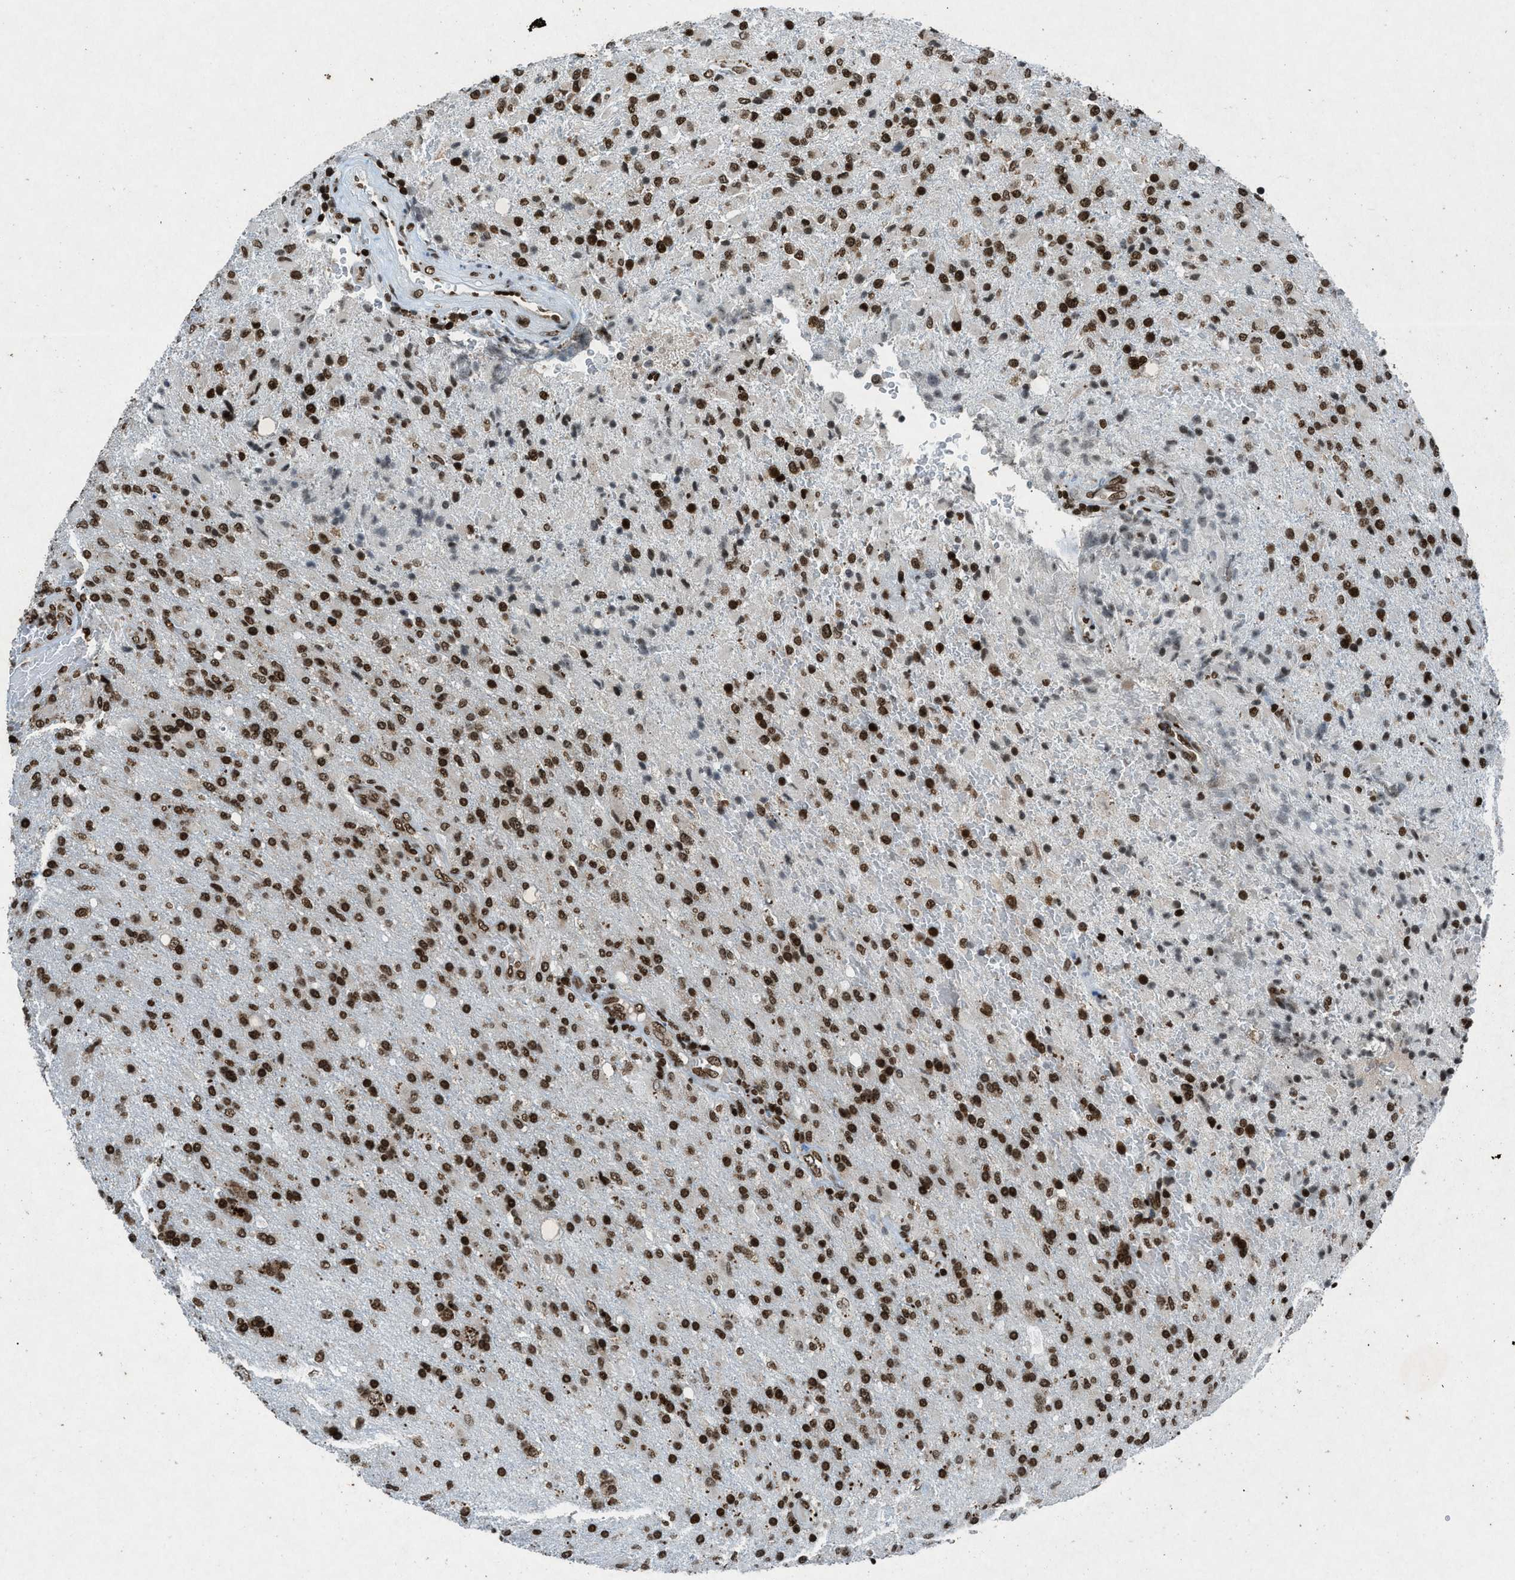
{"staining": {"intensity": "moderate", "quantity": ">75%", "location": "nuclear"}, "tissue": "glioma", "cell_type": "Tumor cells", "image_type": "cancer", "snomed": [{"axis": "morphology", "description": "Glioma, malignant, High grade"}, {"axis": "topography", "description": "Brain"}], "caption": "Protein expression analysis of human glioma reveals moderate nuclear expression in approximately >75% of tumor cells.", "gene": "NXF1", "patient": {"sex": "male", "age": 71}}